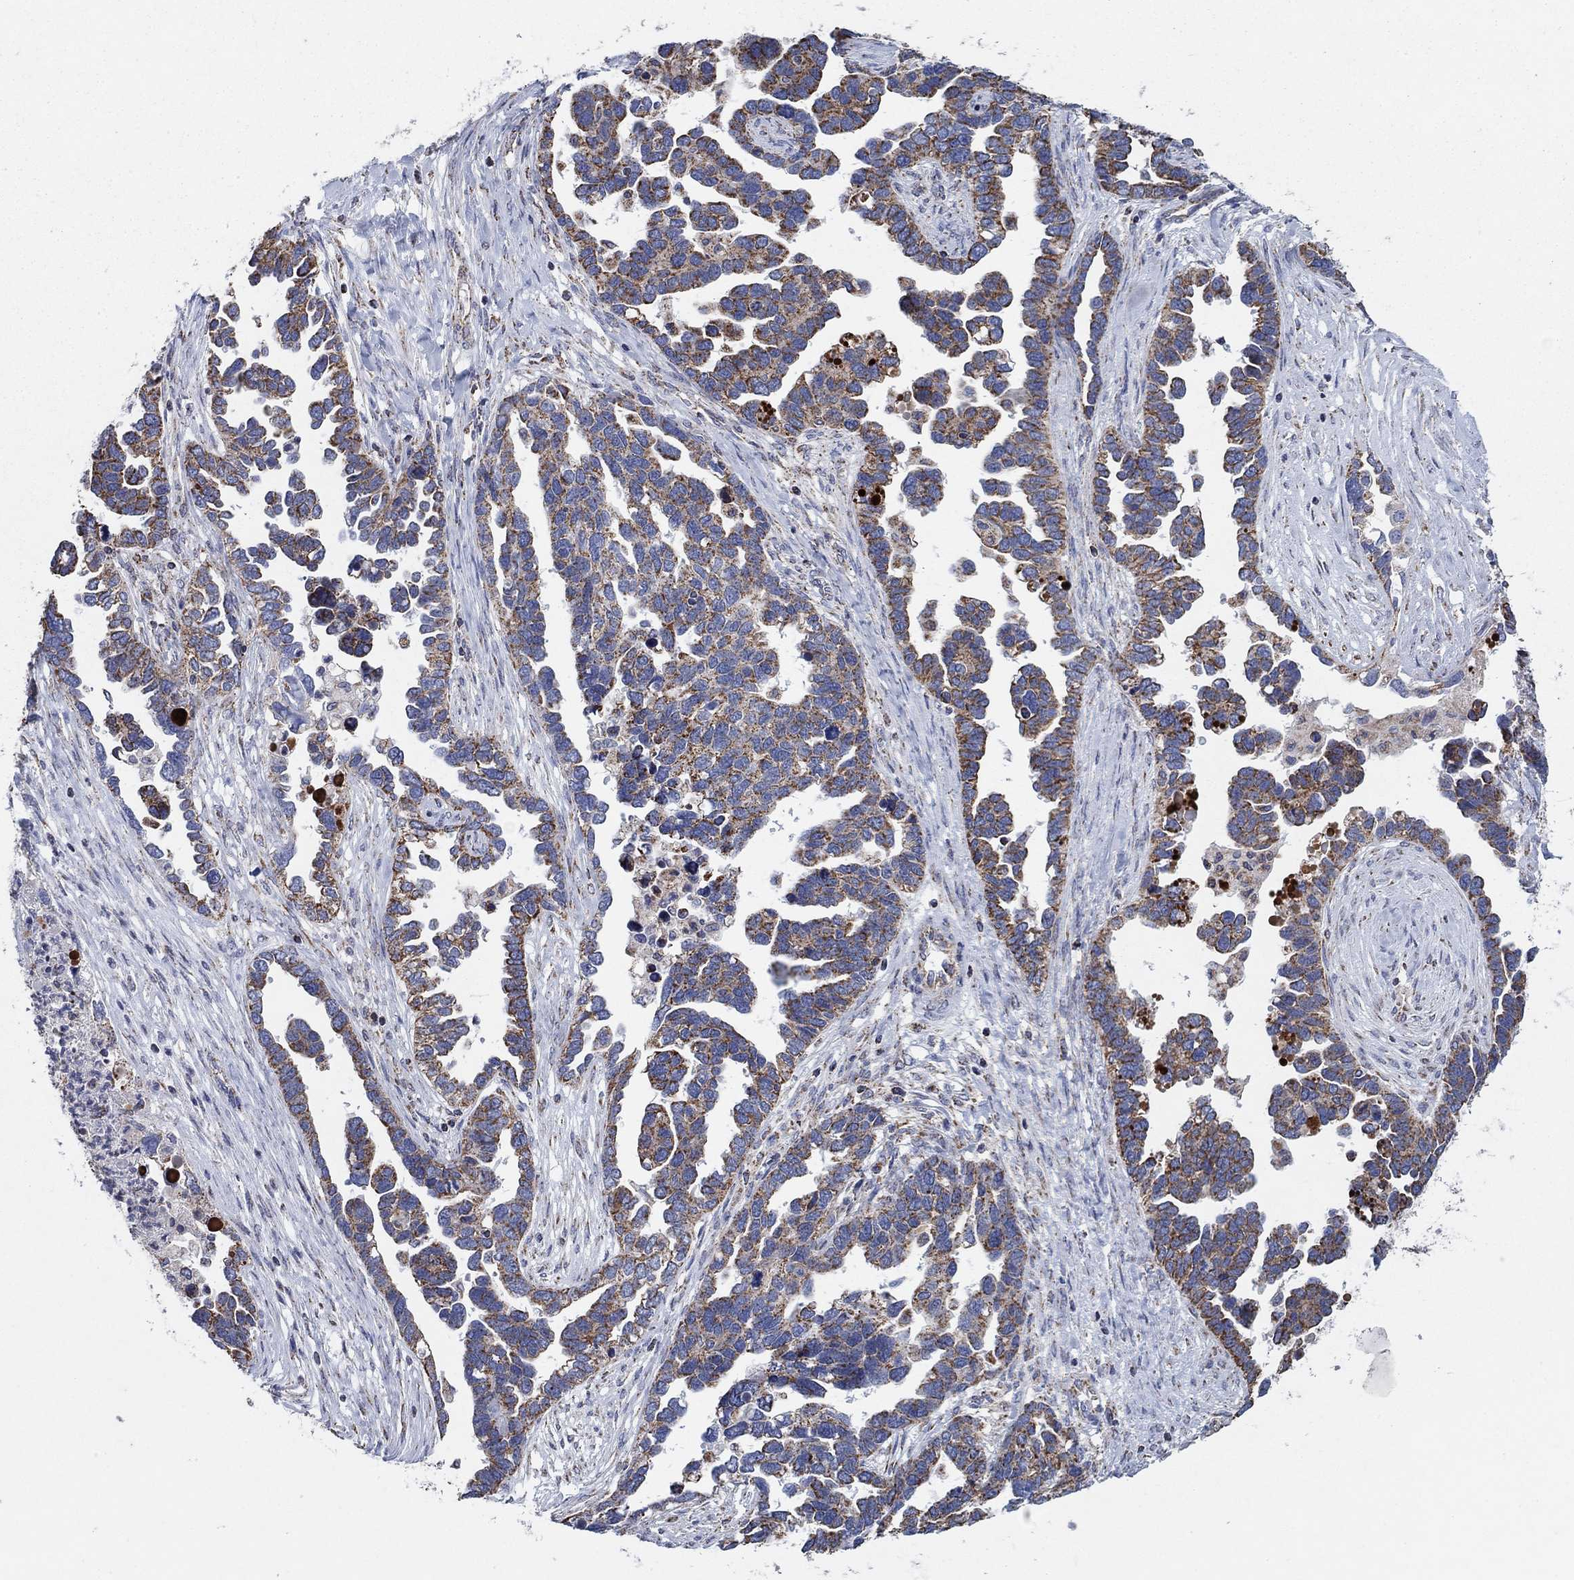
{"staining": {"intensity": "moderate", "quantity": "25%-75%", "location": "cytoplasmic/membranous"}, "tissue": "ovarian cancer", "cell_type": "Tumor cells", "image_type": "cancer", "snomed": [{"axis": "morphology", "description": "Cystadenocarcinoma, serous, NOS"}, {"axis": "topography", "description": "Ovary"}], "caption": "Protein expression analysis of ovarian serous cystadenocarcinoma displays moderate cytoplasmic/membranous staining in about 25%-75% of tumor cells.", "gene": "C9orf85", "patient": {"sex": "female", "age": 54}}